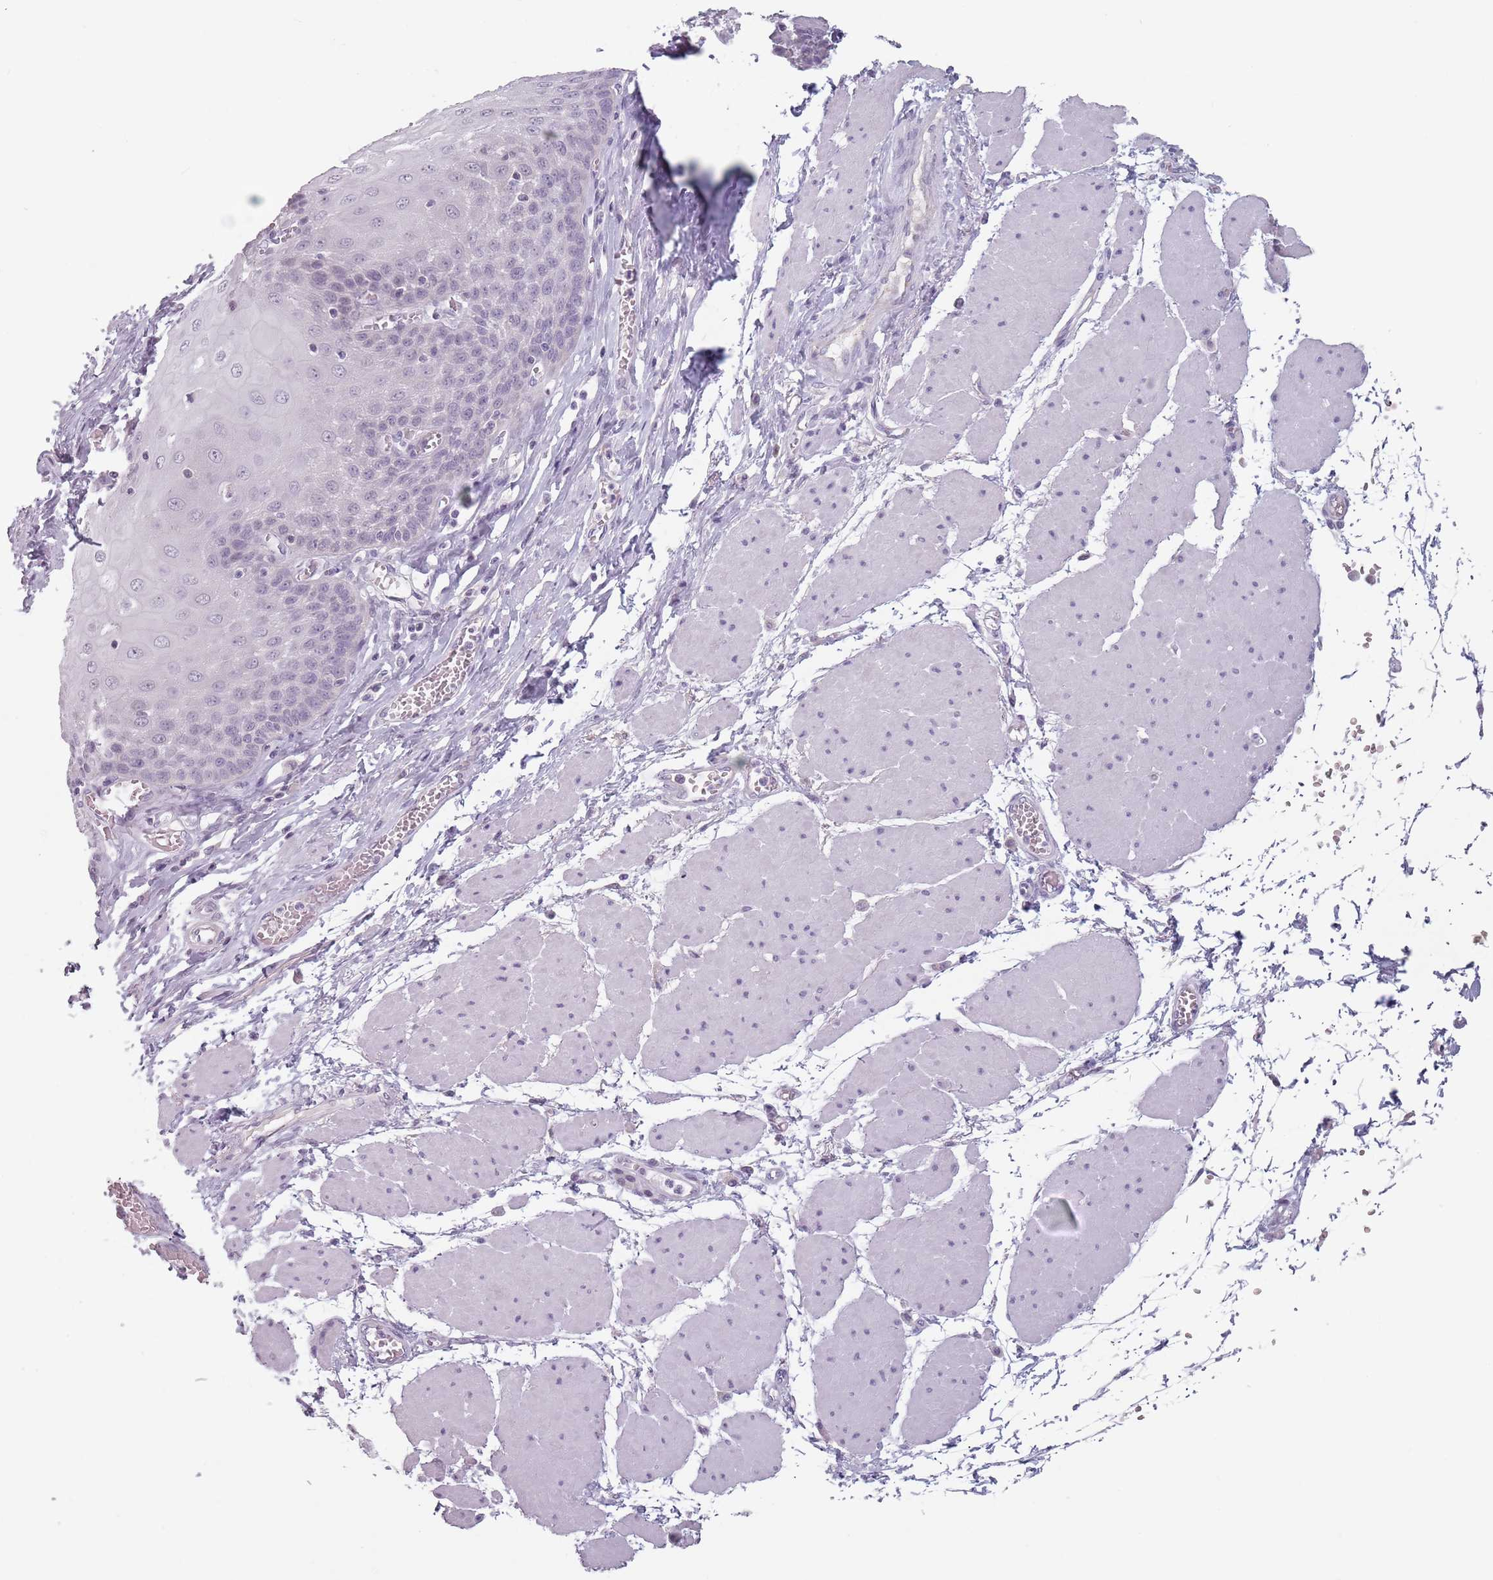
{"staining": {"intensity": "negative", "quantity": "none", "location": "none"}, "tissue": "esophagus", "cell_type": "Squamous epithelial cells", "image_type": "normal", "snomed": [{"axis": "morphology", "description": "Normal tissue, NOS"}, {"axis": "topography", "description": "Esophagus"}], "caption": "A high-resolution micrograph shows immunohistochemistry staining of benign esophagus, which exhibits no significant positivity in squamous epithelial cells.", "gene": "CEP19", "patient": {"sex": "male", "age": 60}}